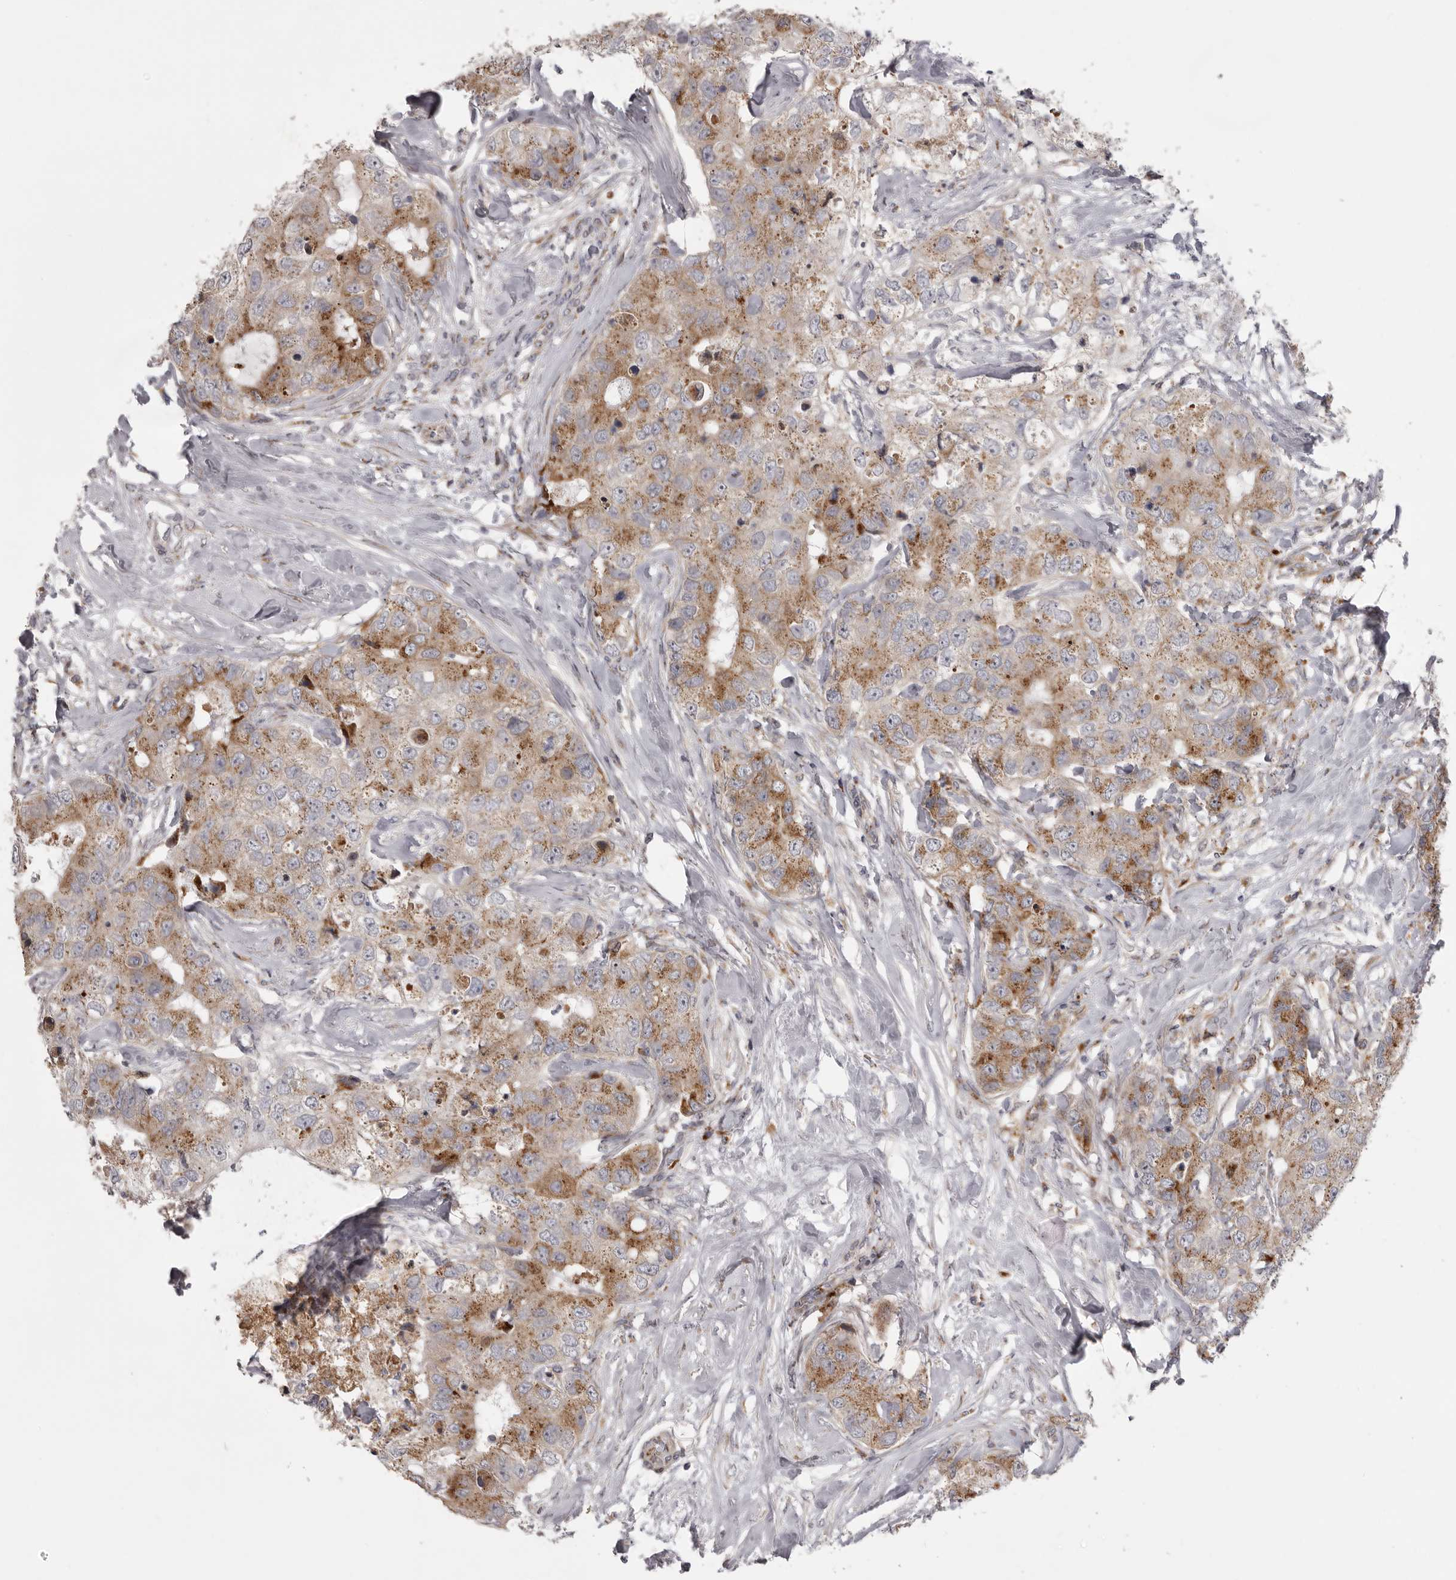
{"staining": {"intensity": "moderate", "quantity": ">75%", "location": "cytoplasmic/membranous"}, "tissue": "breast cancer", "cell_type": "Tumor cells", "image_type": "cancer", "snomed": [{"axis": "morphology", "description": "Duct carcinoma"}, {"axis": "topography", "description": "Breast"}], "caption": "DAB immunohistochemical staining of human breast cancer (invasive ductal carcinoma) displays moderate cytoplasmic/membranous protein positivity in approximately >75% of tumor cells.", "gene": "WDR47", "patient": {"sex": "female", "age": 62}}